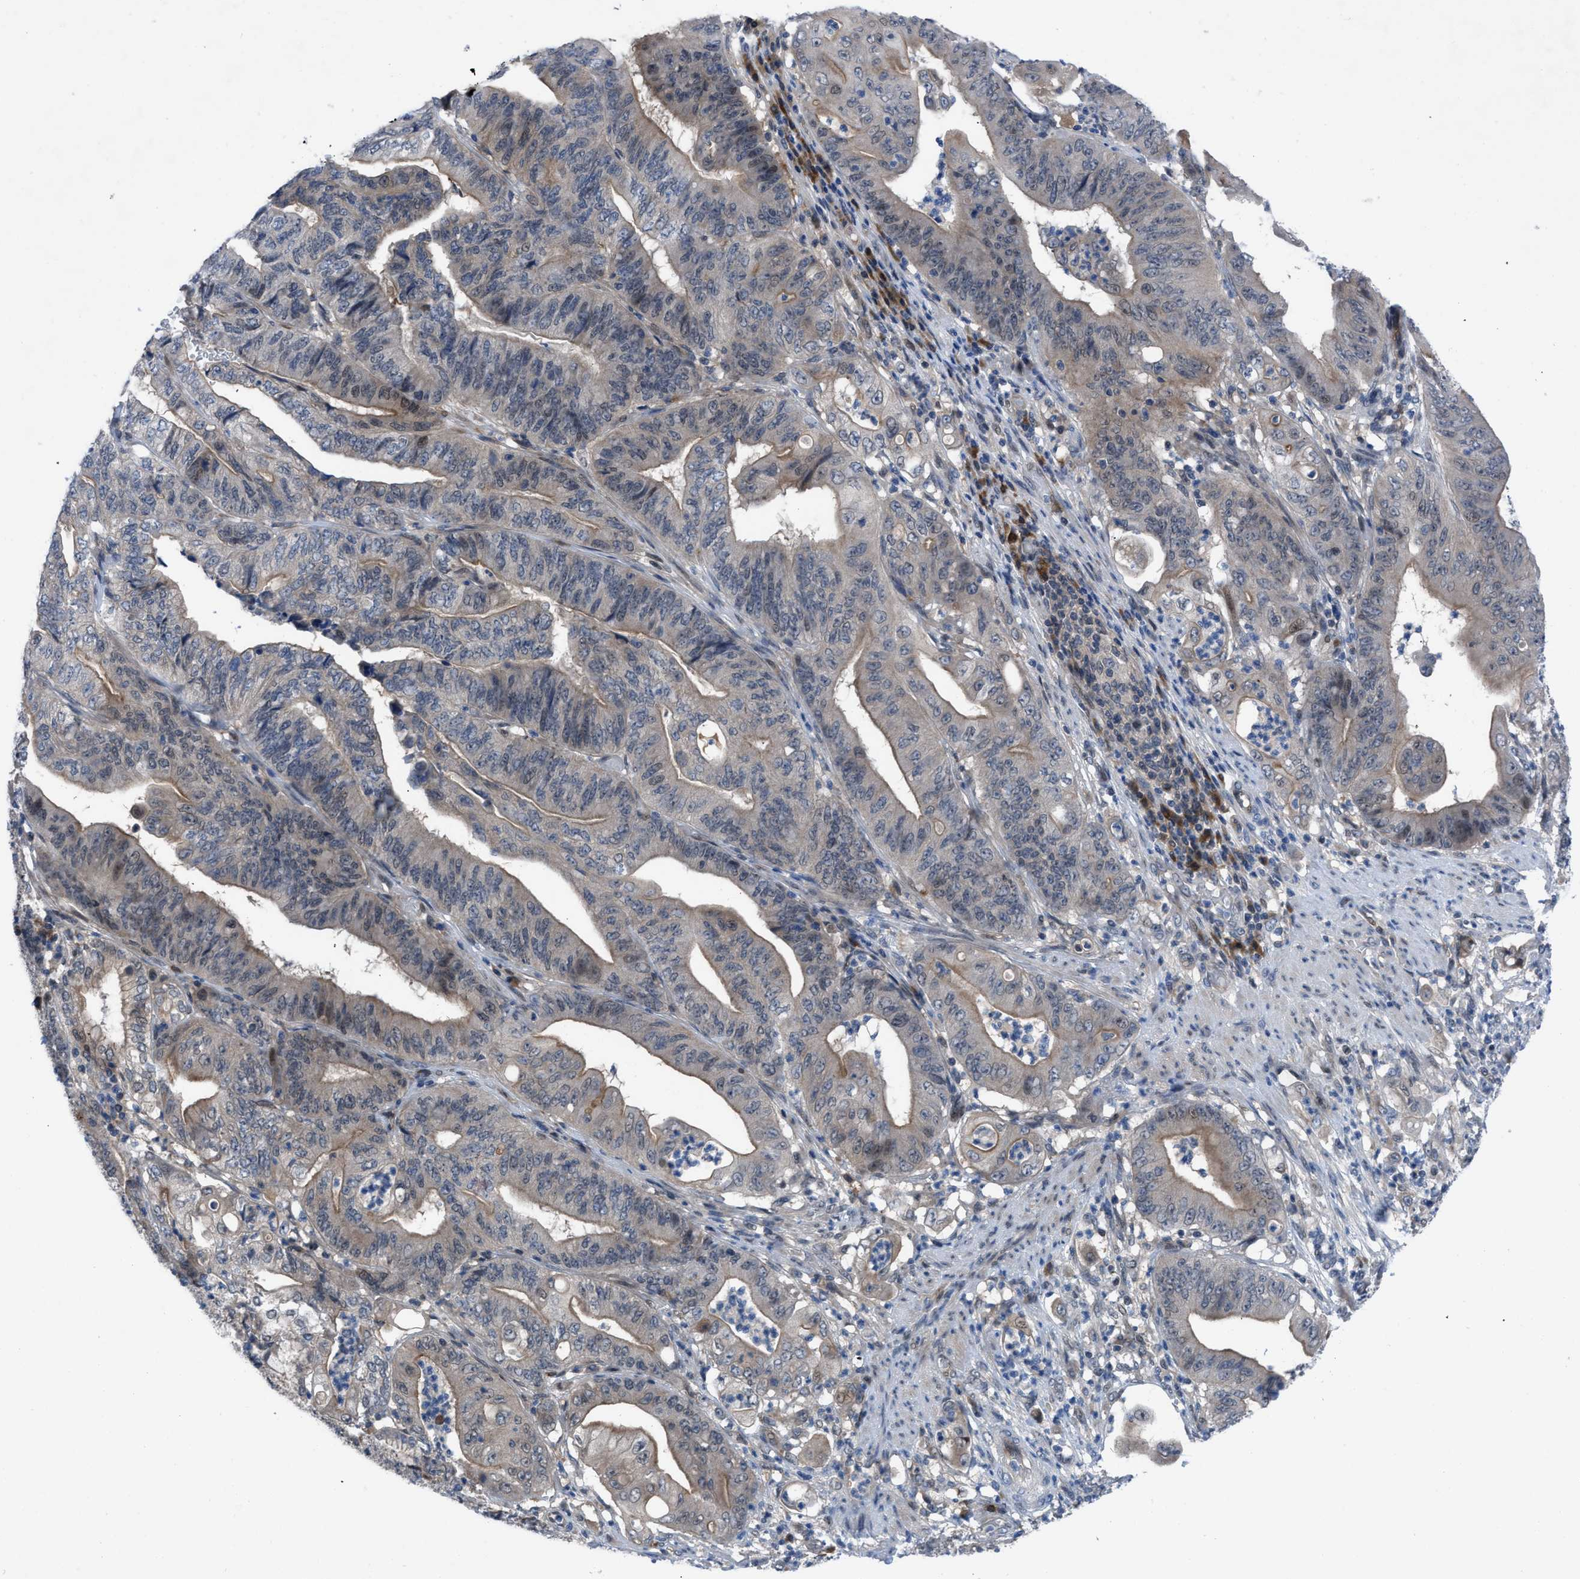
{"staining": {"intensity": "moderate", "quantity": "<25%", "location": "cytoplasmic/membranous"}, "tissue": "stomach cancer", "cell_type": "Tumor cells", "image_type": "cancer", "snomed": [{"axis": "morphology", "description": "Adenocarcinoma, NOS"}, {"axis": "topography", "description": "Stomach"}], "caption": "An immunohistochemistry (IHC) histopathology image of tumor tissue is shown. Protein staining in brown shows moderate cytoplasmic/membranous positivity in stomach cancer (adenocarcinoma) within tumor cells.", "gene": "IL17RE", "patient": {"sex": "female", "age": 73}}